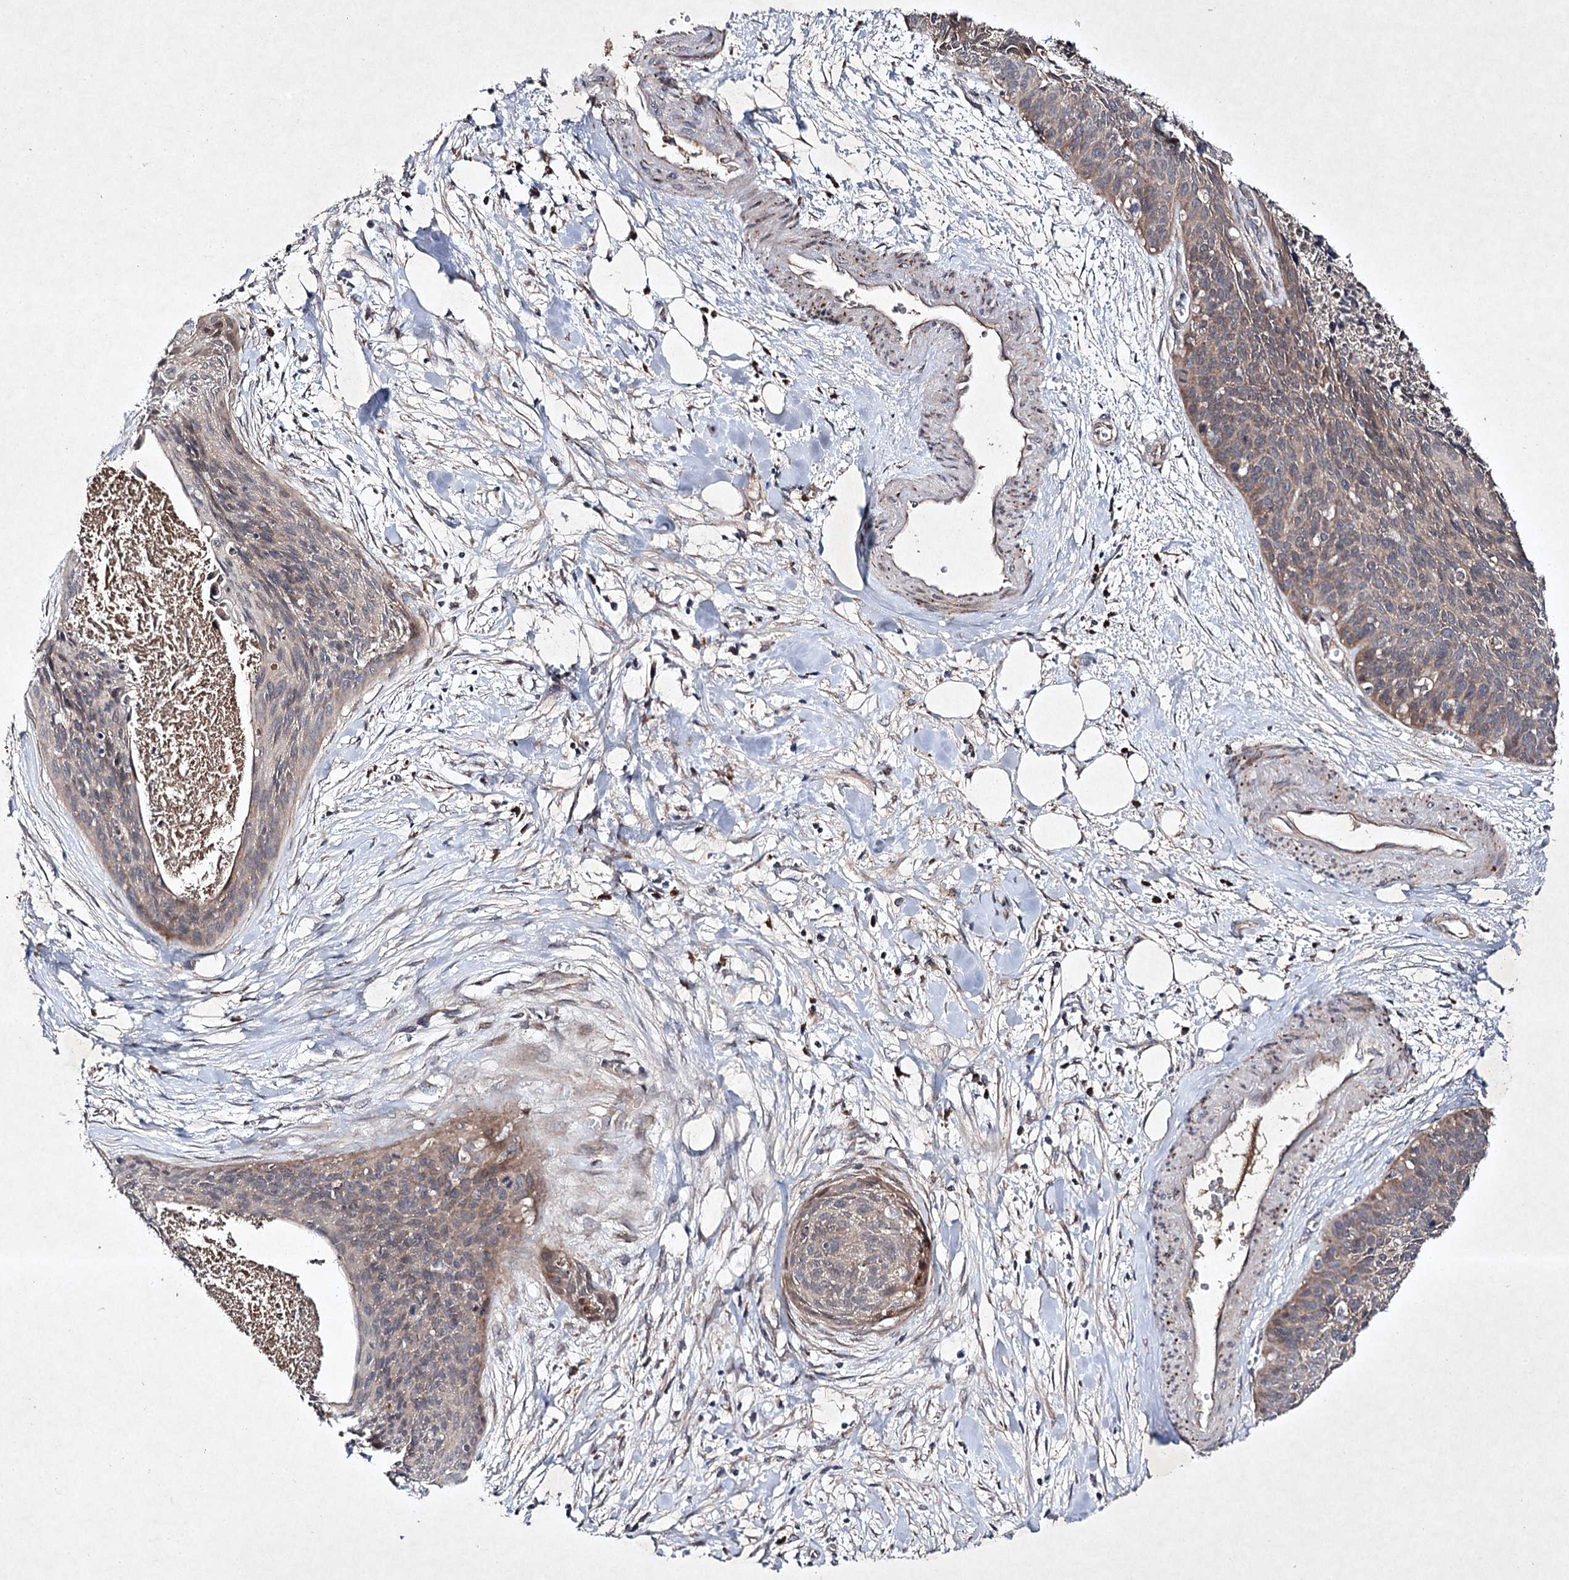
{"staining": {"intensity": "weak", "quantity": "<25%", "location": "cytoplasmic/membranous"}, "tissue": "cervical cancer", "cell_type": "Tumor cells", "image_type": "cancer", "snomed": [{"axis": "morphology", "description": "Squamous cell carcinoma, NOS"}, {"axis": "topography", "description": "Cervix"}], "caption": "Micrograph shows no significant protein staining in tumor cells of cervical cancer. Brightfield microscopy of immunohistochemistry (IHC) stained with DAB (3,3'-diaminobenzidine) (brown) and hematoxylin (blue), captured at high magnification.", "gene": "ALG9", "patient": {"sex": "female", "age": 55}}